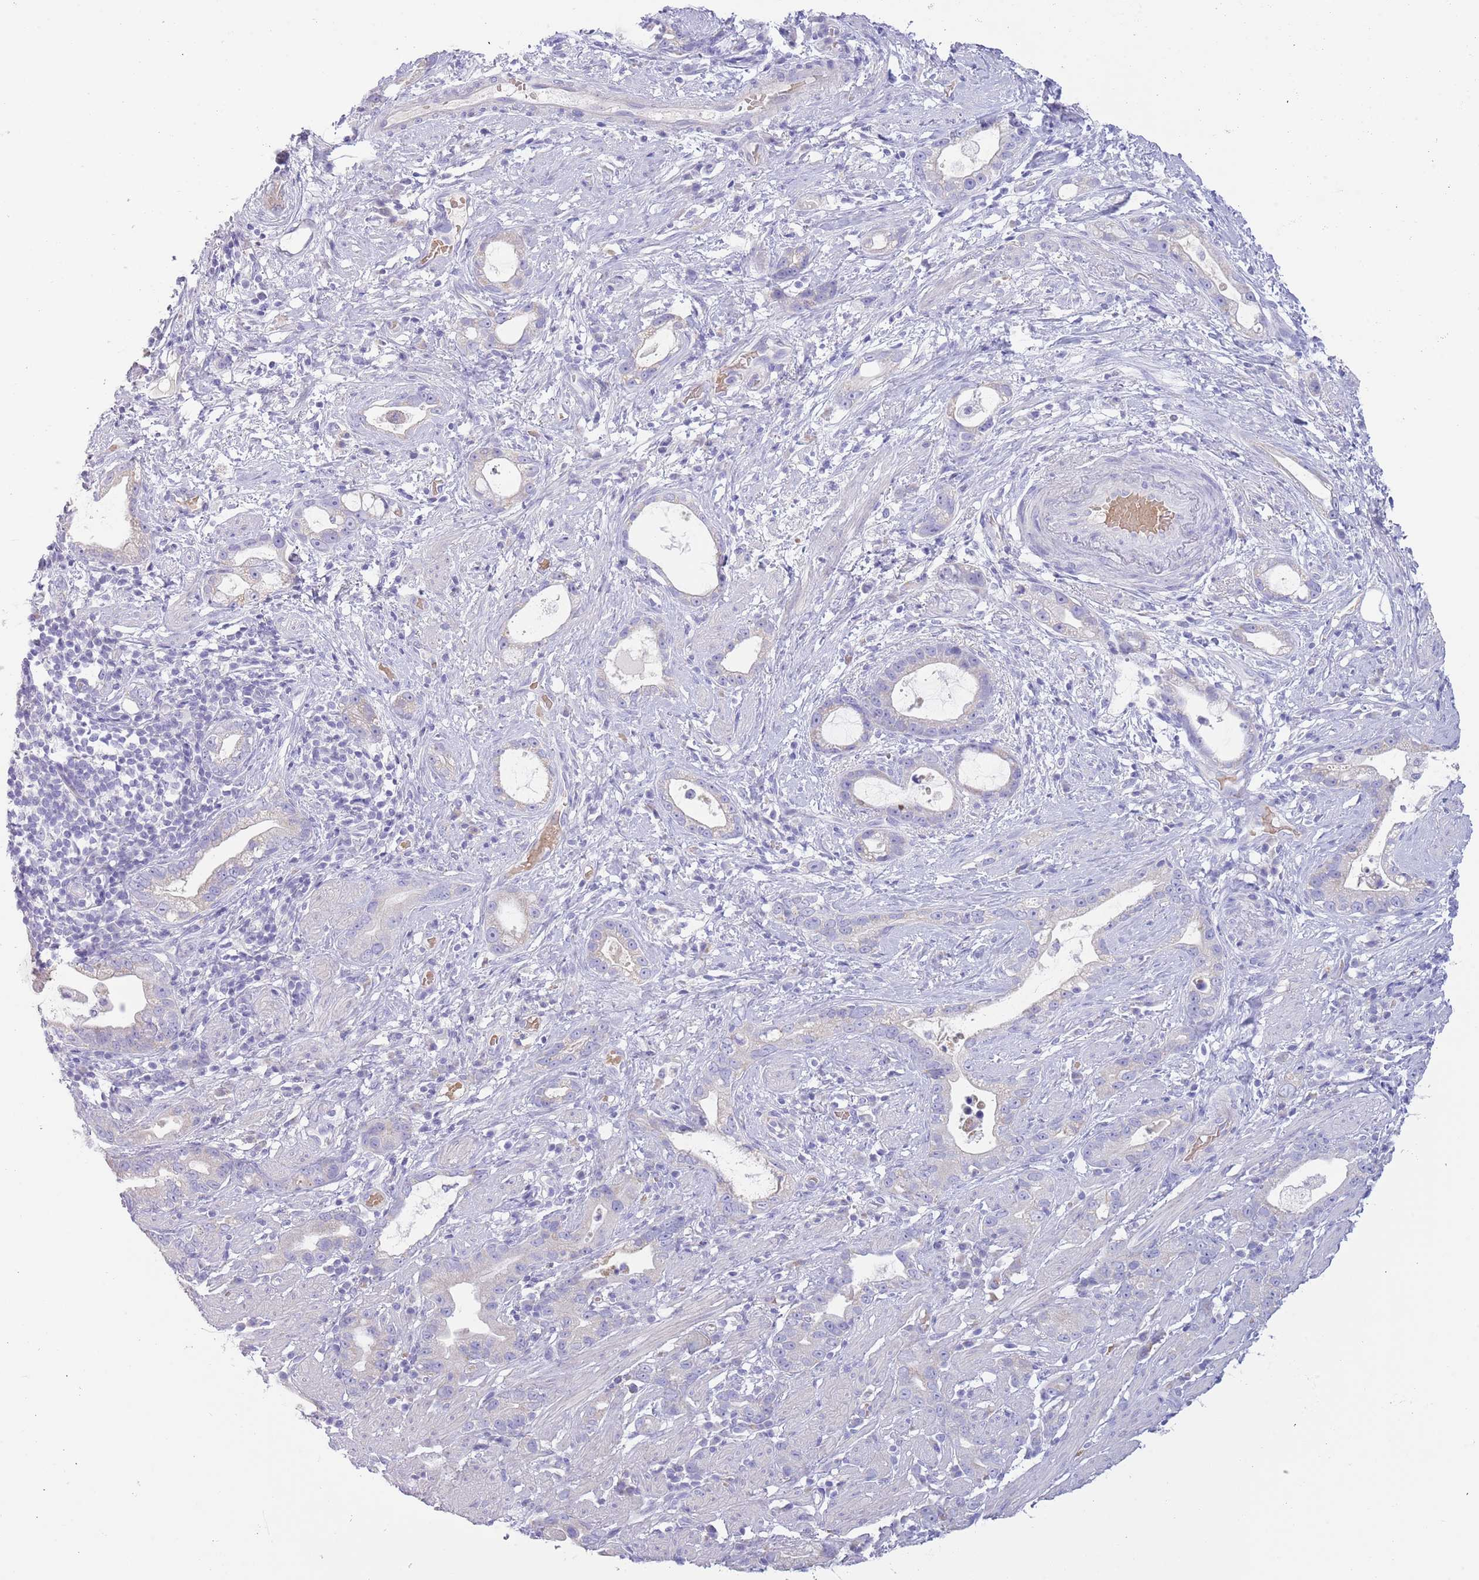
{"staining": {"intensity": "negative", "quantity": "none", "location": "none"}, "tissue": "stomach cancer", "cell_type": "Tumor cells", "image_type": "cancer", "snomed": [{"axis": "morphology", "description": "Adenocarcinoma, NOS"}, {"axis": "topography", "description": "Stomach"}], "caption": "This is a micrograph of immunohistochemistry (IHC) staining of adenocarcinoma (stomach), which shows no staining in tumor cells.", "gene": "ACR", "patient": {"sex": "male", "age": 55}}